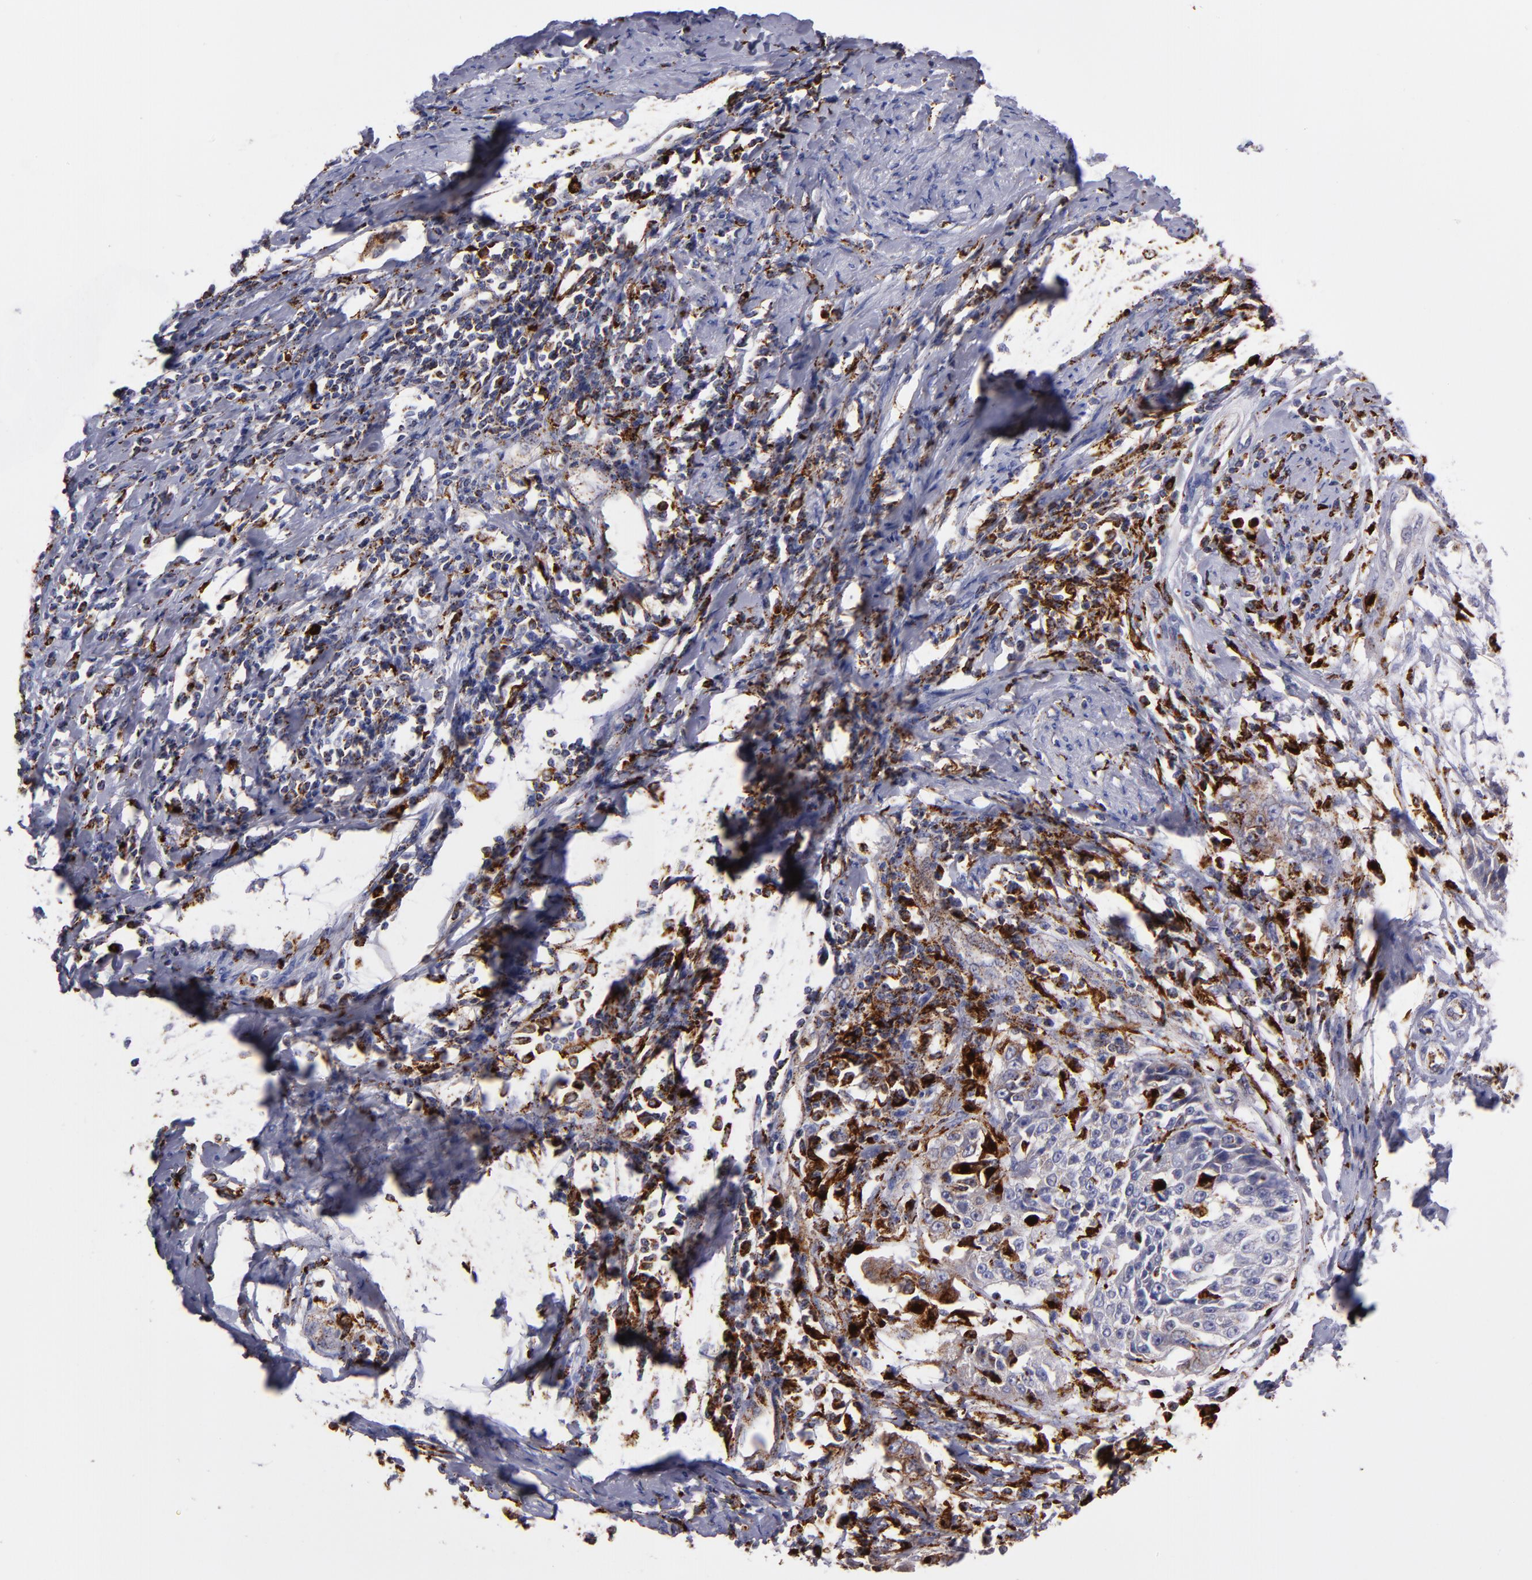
{"staining": {"intensity": "weak", "quantity": "25%-75%", "location": "cytoplasmic/membranous"}, "tissue": "cervical cancer", "cell_type": "Tumor cells", "image_type": "cancer", "snomed": [{"axis": "morphology", "description": "Squamous cell carcinoma, NOS"}, {"axis": "topography", "description": "Cervix"}], "caption": "Human cervical squamous cell carcinoma stained with a protein marker exhibits weak staining in tumor cells.", "gene": "CTSS", "patient": {"sex": "female", "age": 64}}